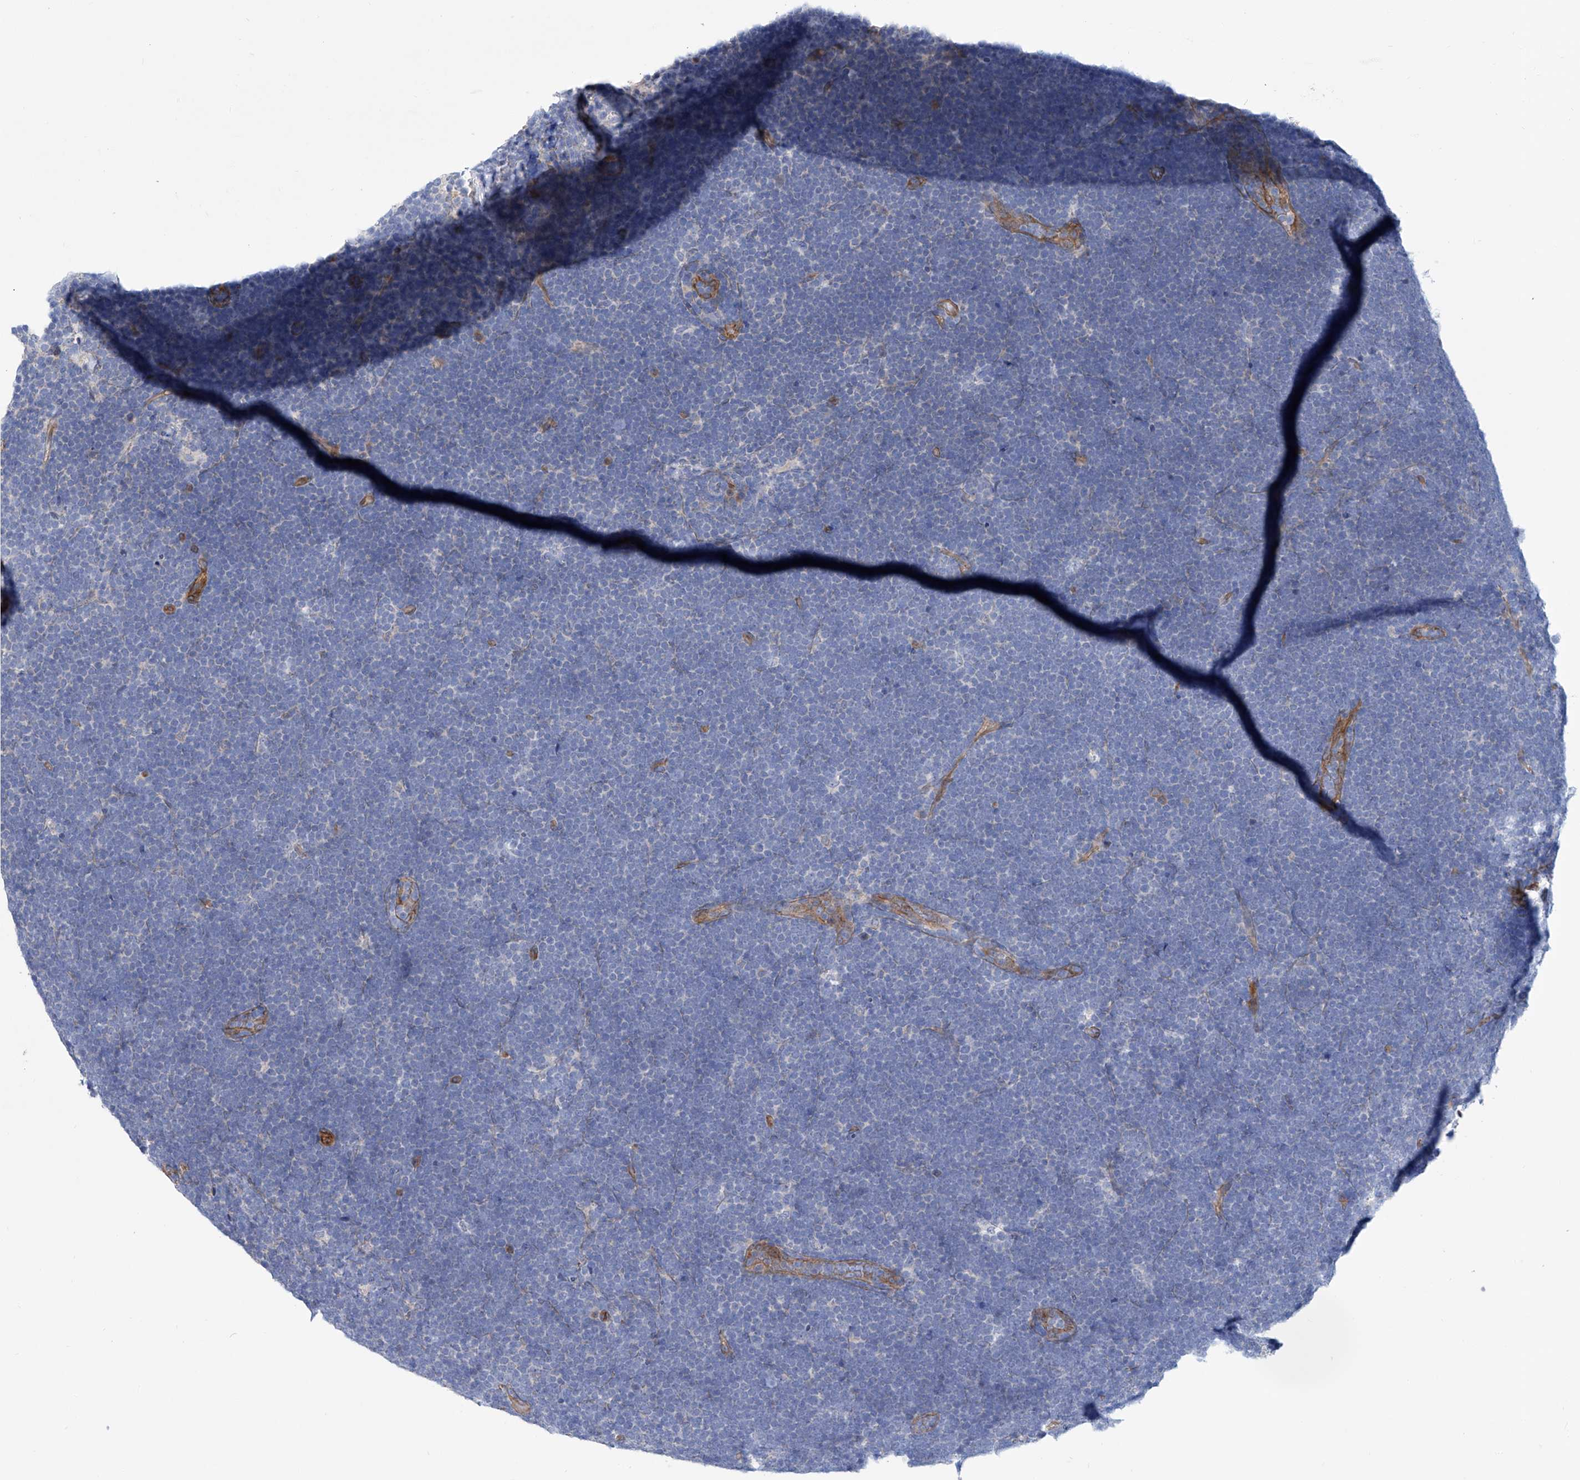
{"staining": {"intensity": "negative", "quantity": "none", "location": "none"}, "tissue": "lymphoma", "cell_type": "Tumor cells", "image_type": "cancer", "snomed": [{"axis": "morphology", "description": "Malignant lymphoma, non-Hodgkin's type, High grade"}, {"axis": "topography", "description": "Lymph node"}], "caption": "Image shows no protein positivity in tumor cells of high-grade malignant lymphoma, non-Hodgkin's type tissue.", "gene": "TNN", "patient": {"sex": "male", "age": 13}}